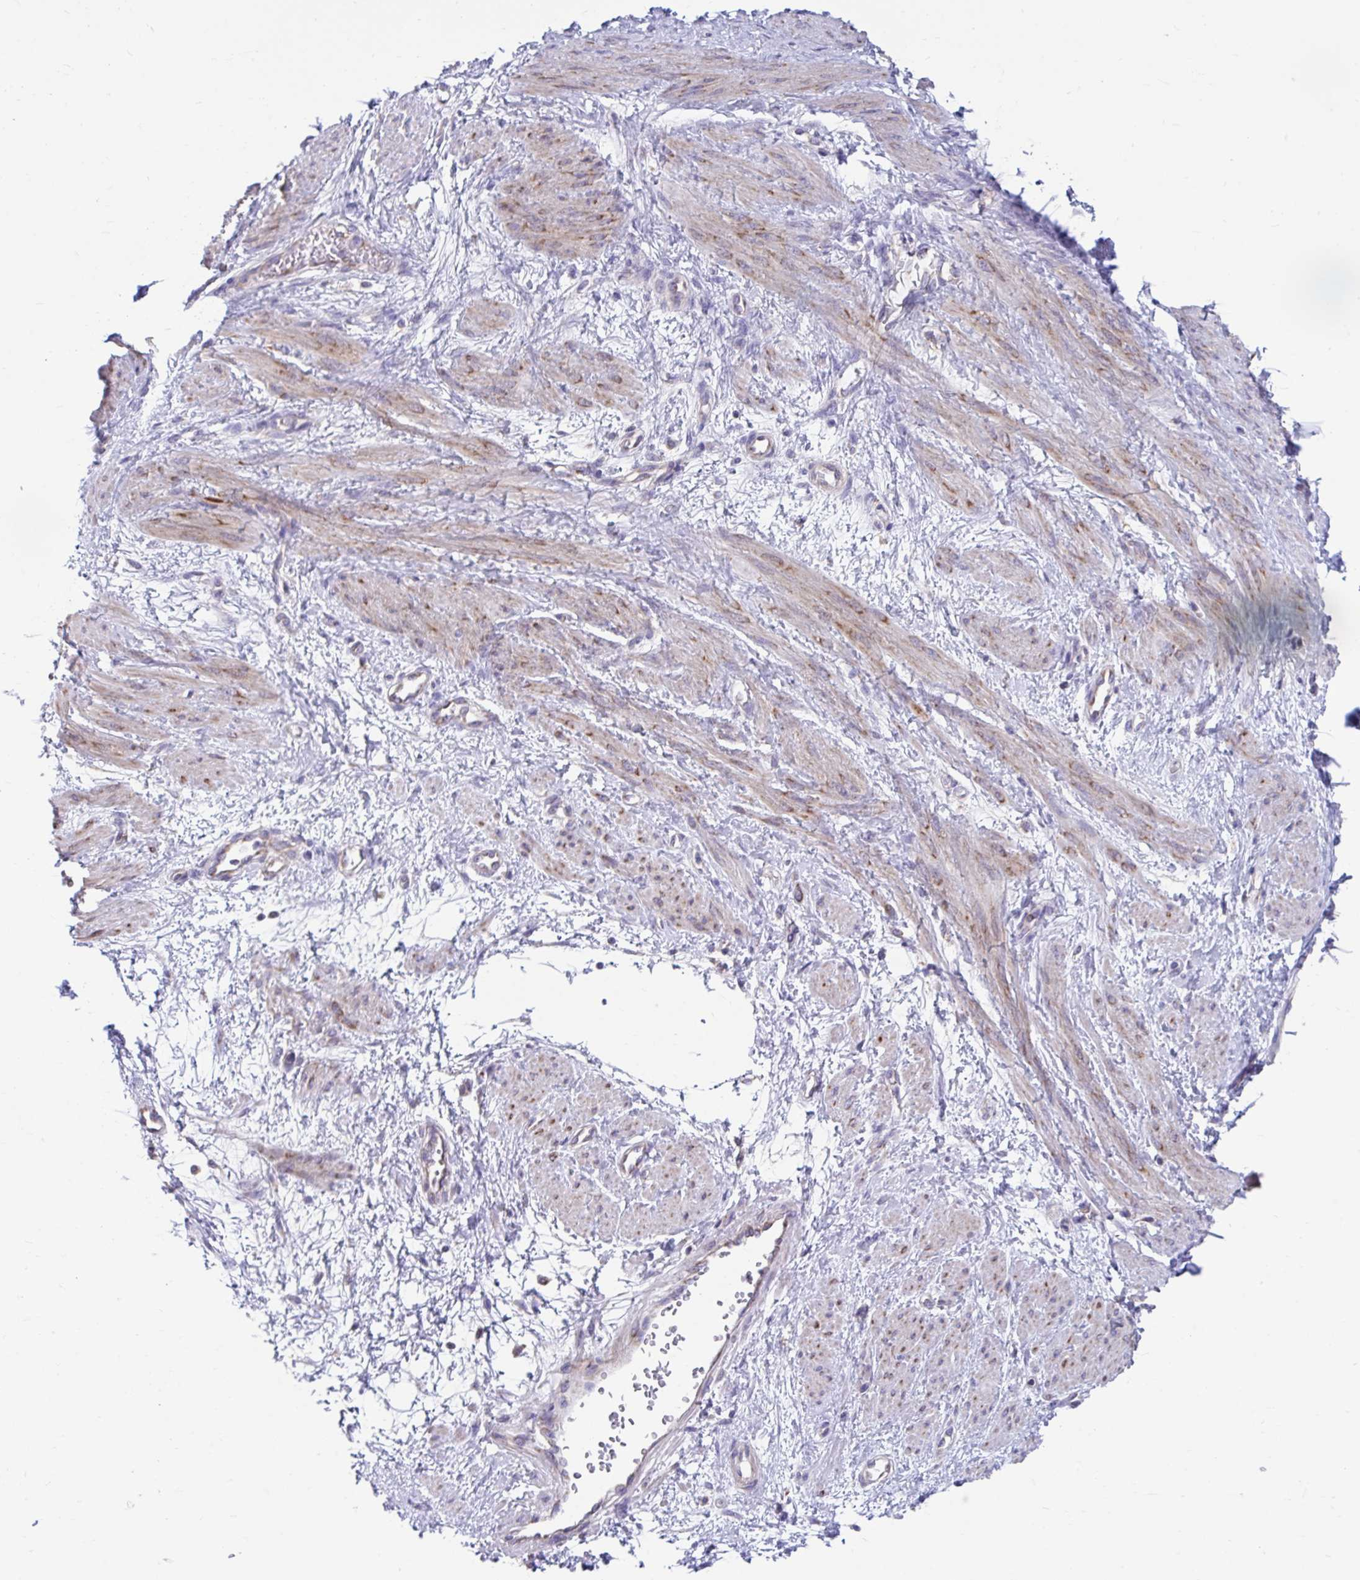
{"staining": {"intensity": "weak", "quantity": "25%-75%", "location": "cytoplasmic/membranous"}, "tissue": "smooth muscle", "cell_type": "Smooth muscle cells", "image_type": "normal", "snomed": [{"axis": "morphology", "description": "Normal tissue, NOS"}, {"axis": "topography", "description": "Smooth muscle"}, {"axis": "topography", "description": "Uterus"}], "caption": "An immunohistochemistry (IHC) micrograph of benign tissue is shown. Protein staining in brown highlights weak cytoplasmic/membranous positivity in smooth muscle within smooth muscle cells.", "gene": "LINGO4", "patient": {"sex": "female", "age": 39}}